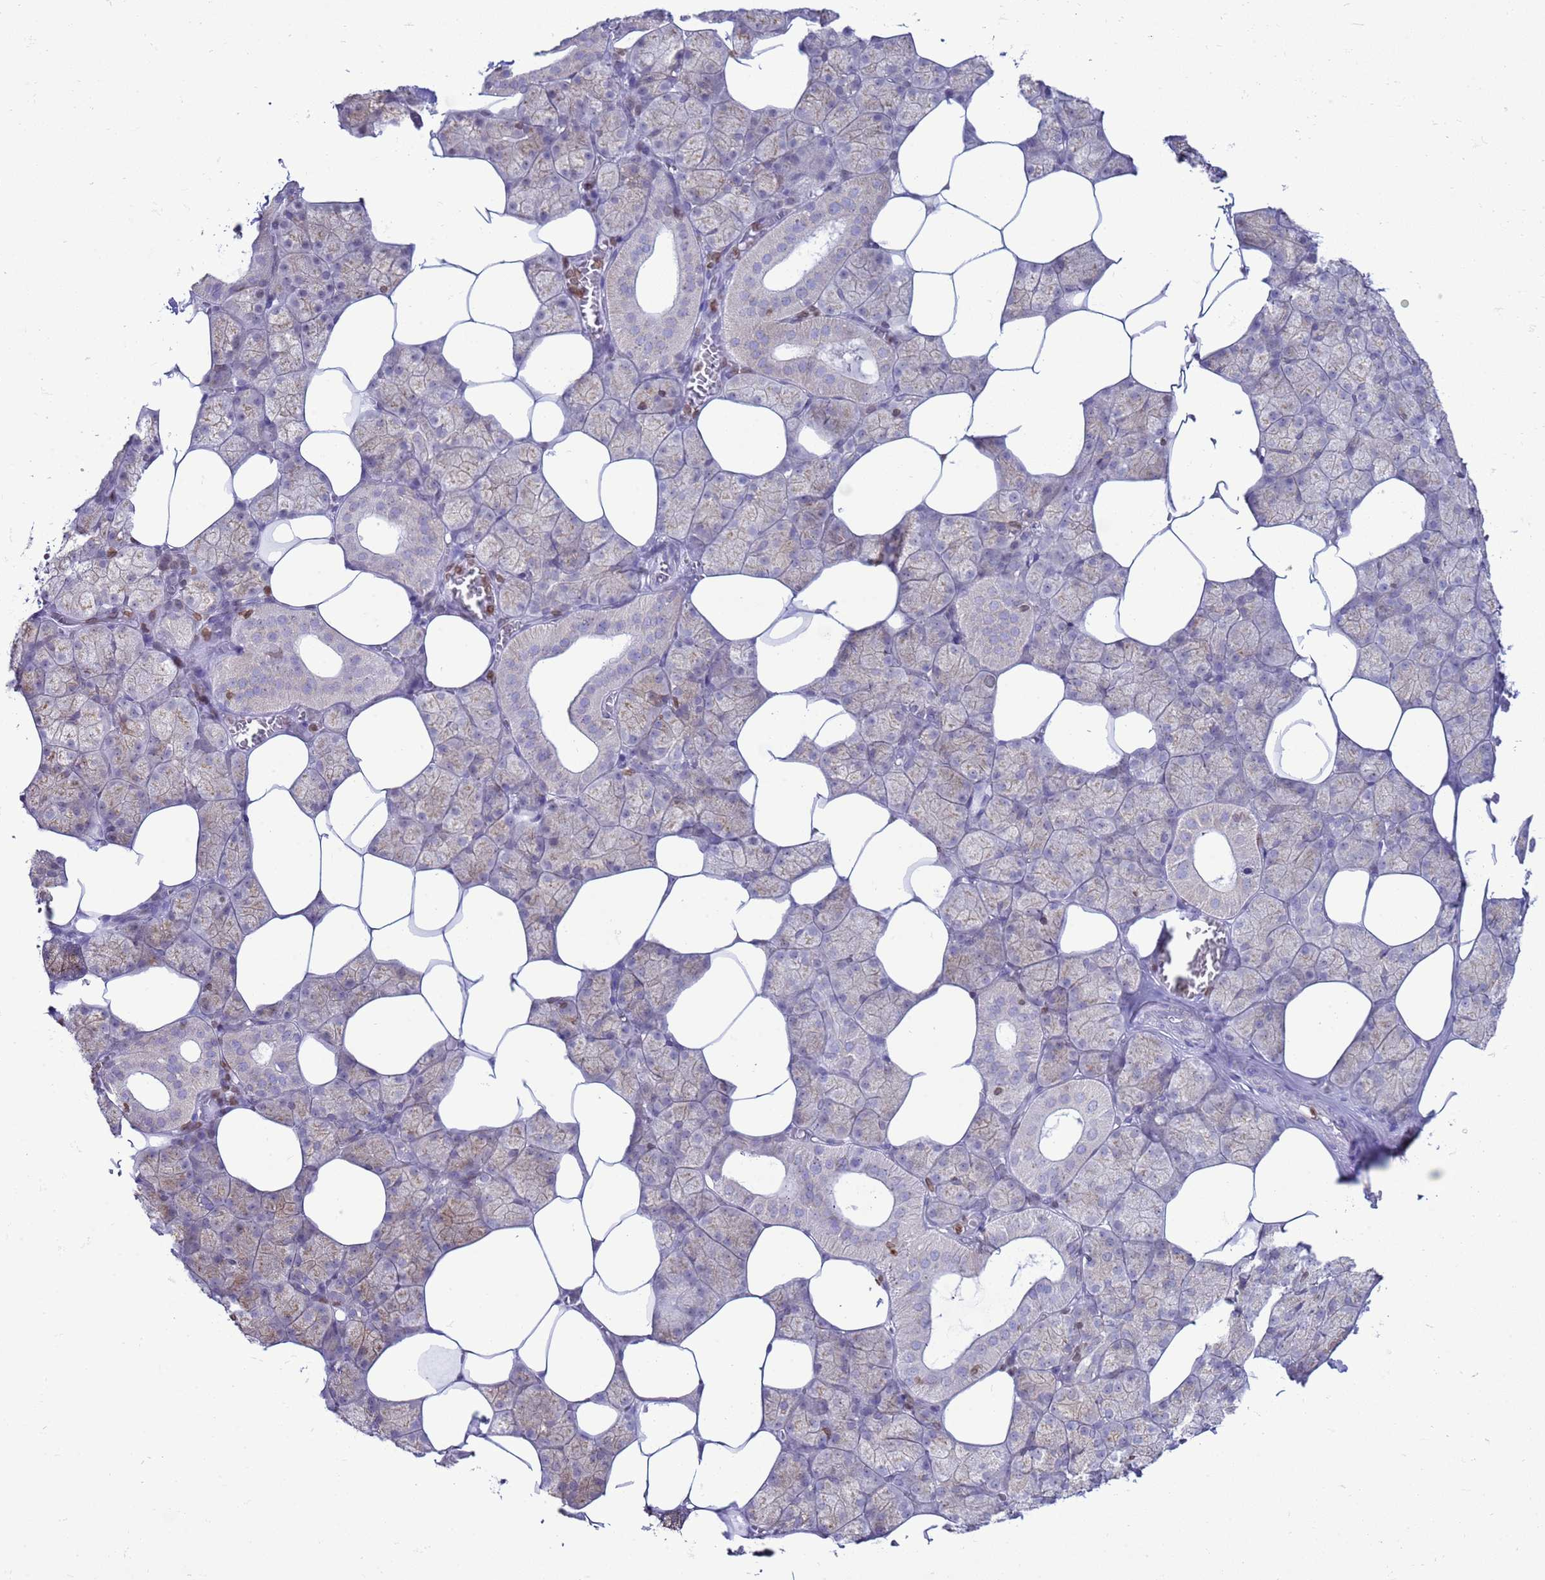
{"staining": {"intensity": "weak", "quantity": "<25%", "location": "cytoplasmic/membranous"}, "tissue": "salivary gland", "cell_type": "Glandular cells", "image_type": "normal", "snomed": [{"axis": "morphology", "description": "Normal tissue, NOS"}, {"axis": "topography", "description": "Salivary gland"}], "caption": "Salivary gland stained for a protein using immunohistochemistry (IHC) demonstrates no positivity glandular cells.", "gene": "DHX37", "patient": {"sex": "male", "age": 62}}